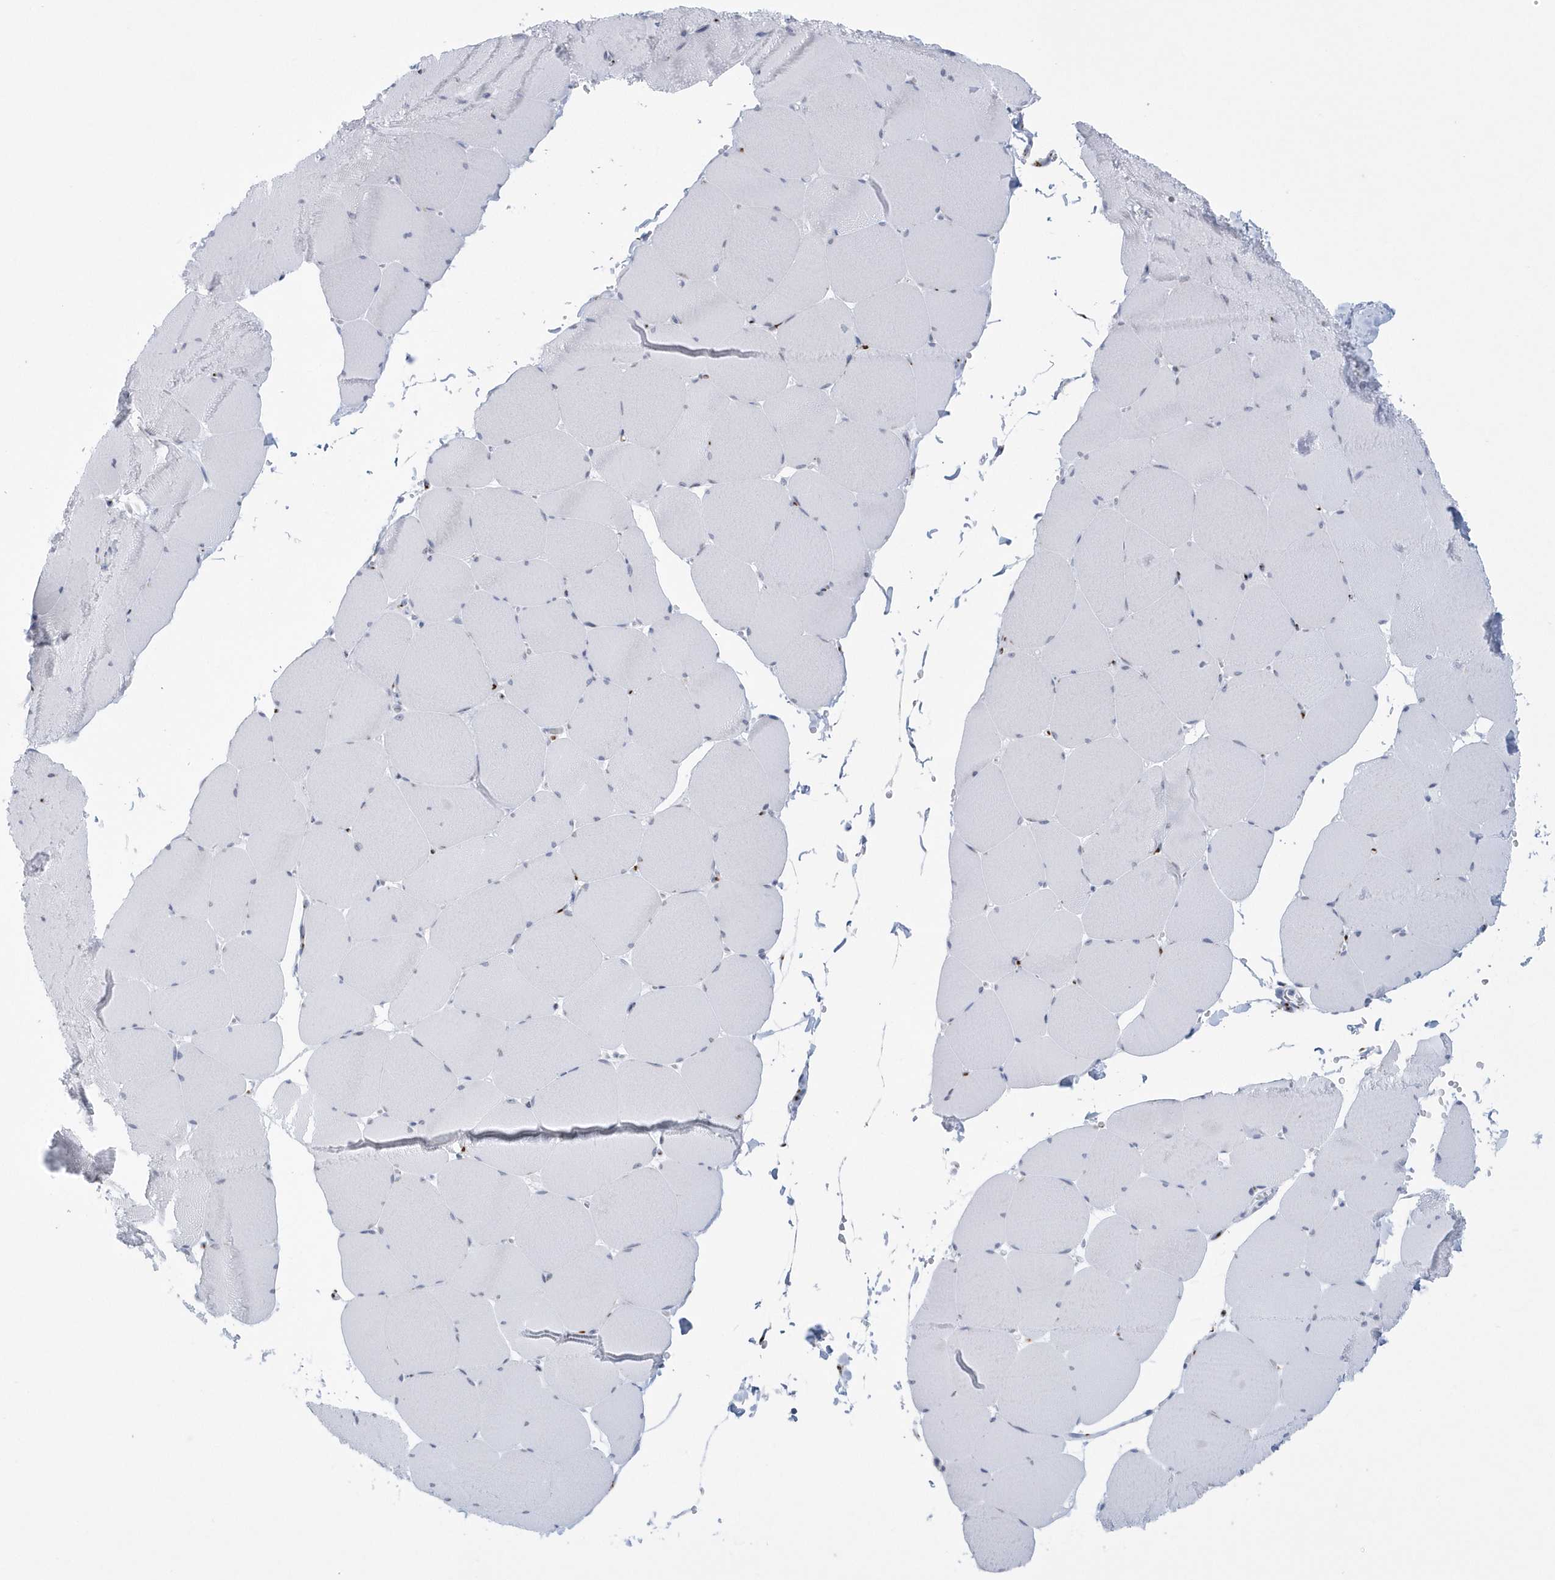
{"staining": {"intensity": "negative", "quantity": "none", "location": "none"}, "tissue": "skeletal muscle", "cell_type": "Myocytes", "image_type": "normal", "snomed": [{"axis": "morphology", "description": "Normal tissue, NOS"}, {"axis": "topography", "description": "Skeletal muscle"}, {"axis": "topography", "description": "Head-Neck"}], "caption": "The immunohistochemistry micrograph has no significant expression in myocytes of skeletal muscle.", "gene": "SLX9", "patient": {"sex": "male", "age": 66}}